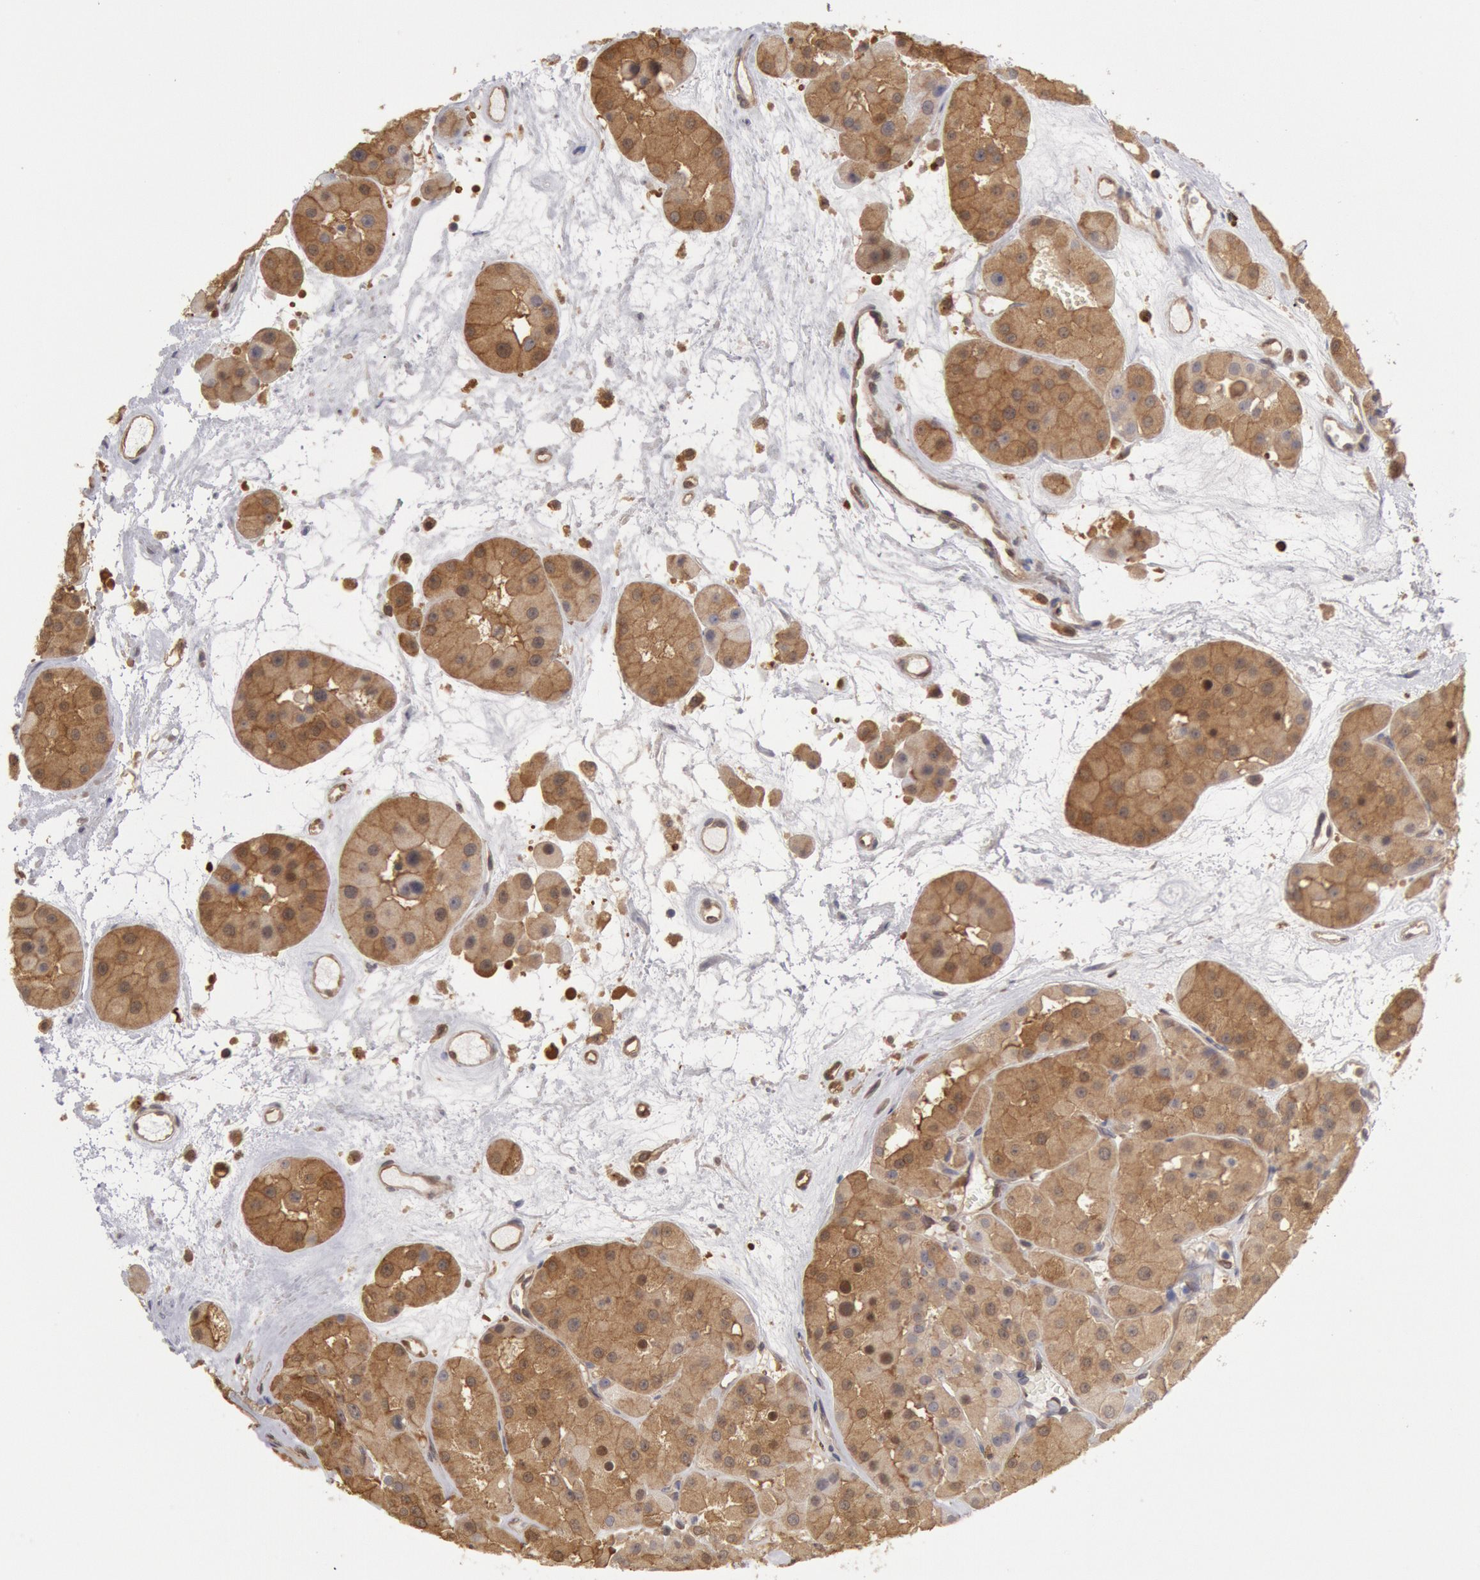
{"staining": {"intensity": "strong", "quantity": ">75%", "location": "cytoplasmic/membranous"}, "tissue": "renal cancer", "cell_type": "Tumor cells", "image_type": "cancer", "snomed": [{"axis": "morphology", "description": "Adenocarcinoma, uncertain malignant potential"}, {"axis": "topography", "description": "Kidney"}], "caption": "Immunohistochemical staining of human renal cancer (adenocarcinoma,  uncertain malignant potential) reveals high levels of strong cytoplasmic/membranous protein expression in approximately >75% of tumor cells.", "gene": "CCDC50", "patient": {"sex": "male", "age": 63}}